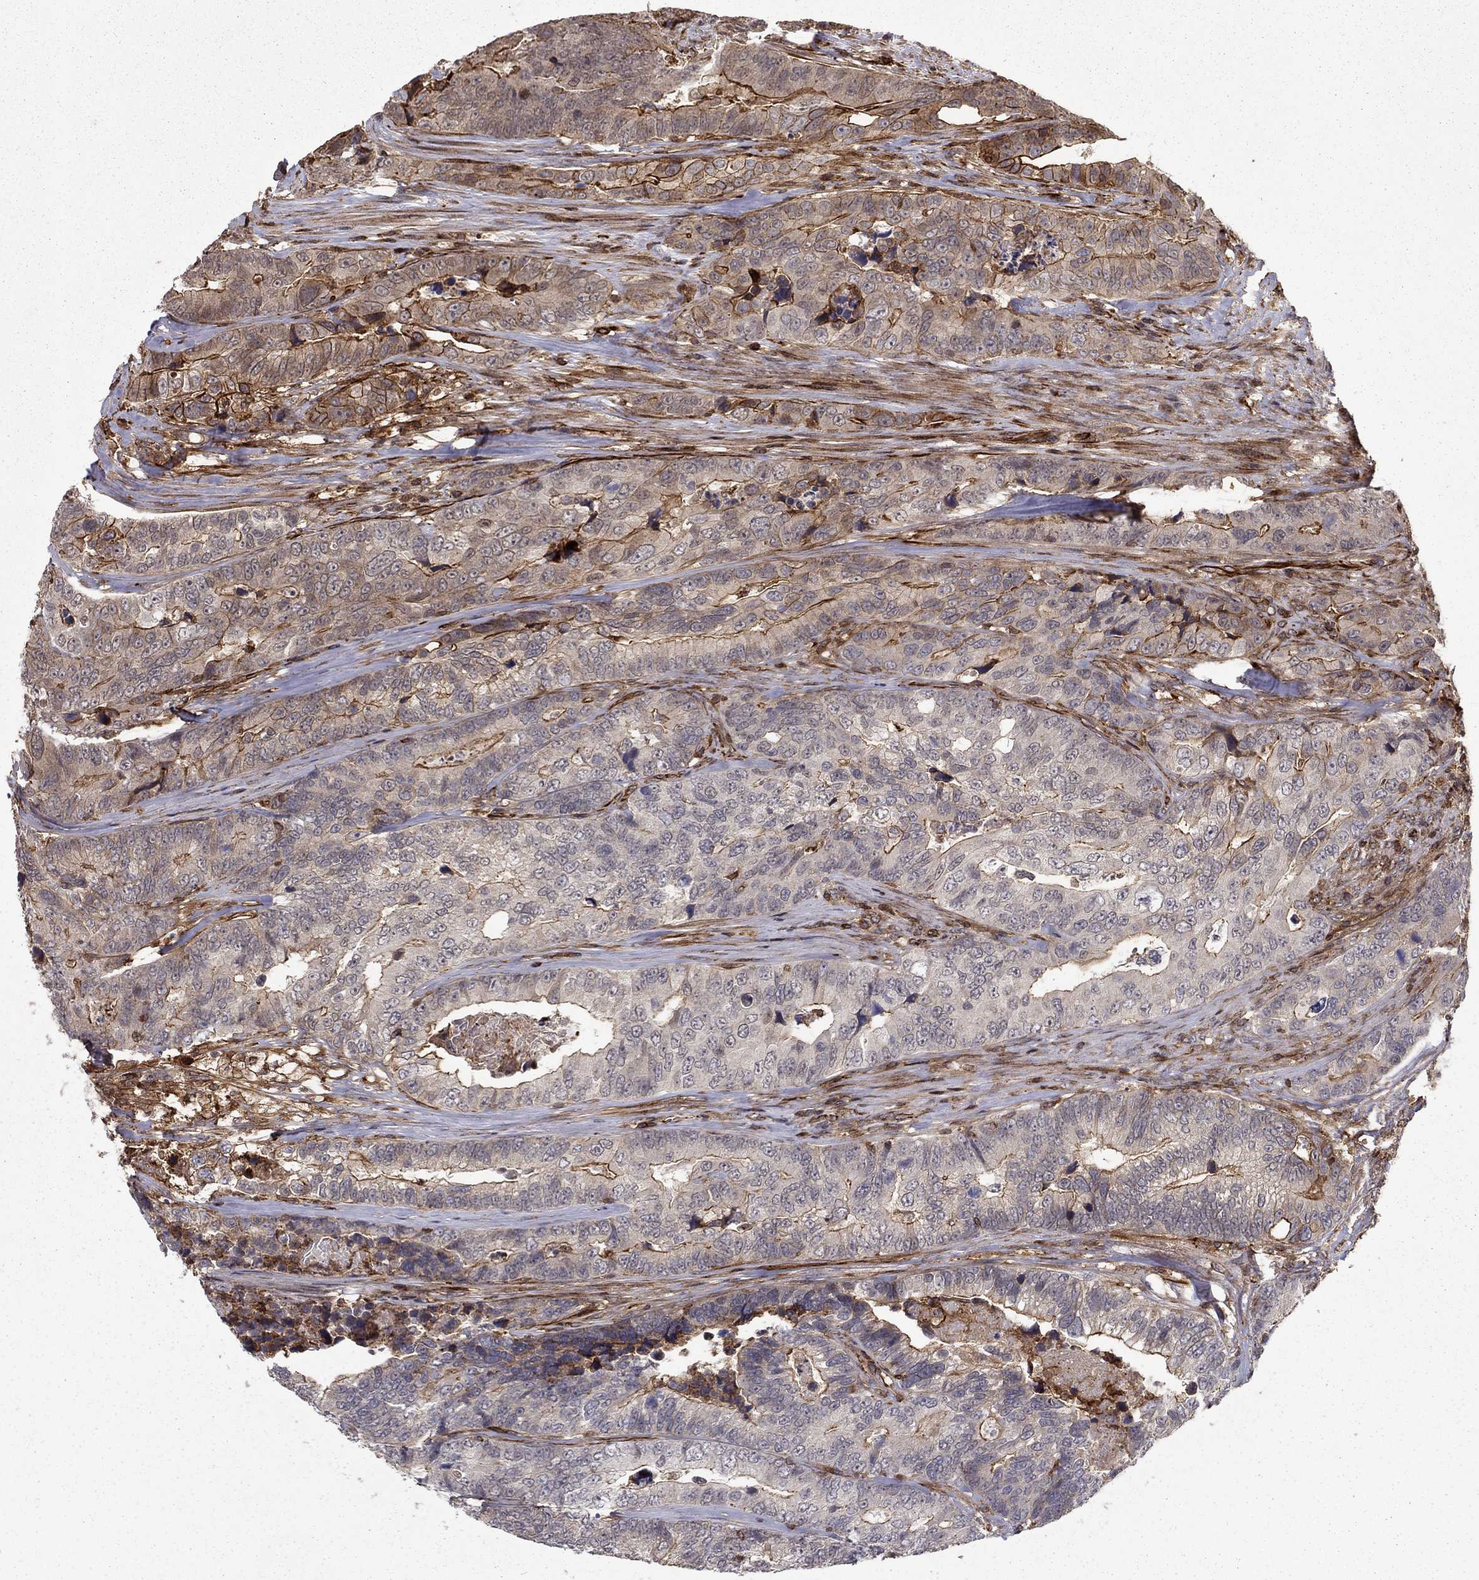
{"staining": {"intensity": "strong", "quantity": "<25%", "location": "cytoplasmic/membranous"}, "tissue": "colorectal cancer", "cell_type": "Tumor cells", "image_type": "cancer", "snomed": [{"axis": "morphology", "description": "Adenocarcinoma, NOS"}, {"axis": "topography", "description": "Colon"}], "caption": "Colorectal cancer (adenocarcinoma) tissue exhibits strong cytoplasmic/membranous positivity in approximately <25% of tumor cells", "gene": "ADM", "patient": {"sex": "female", "age": 72}}